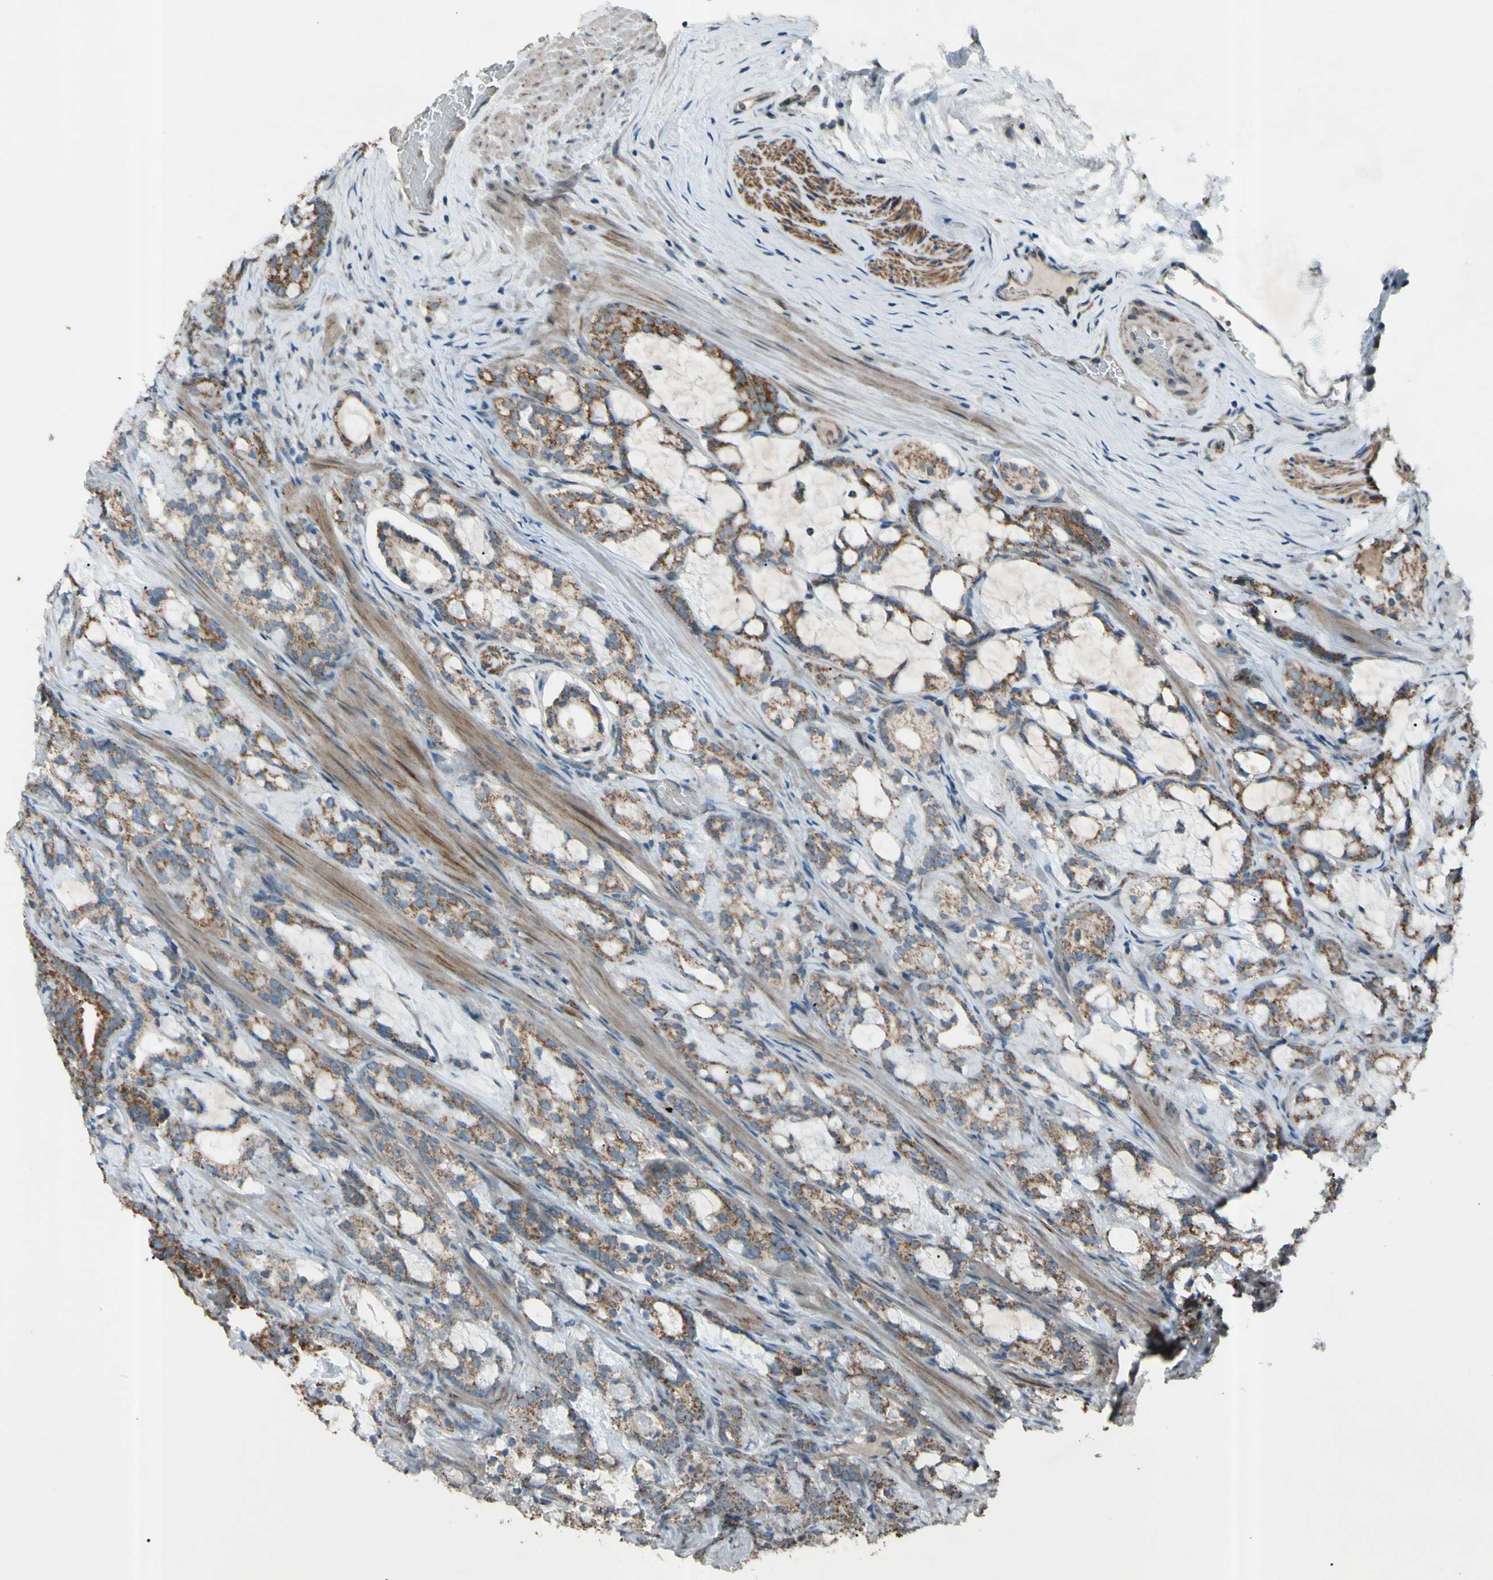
{"staining": {"intensity": "moderate", "quantity": ">75%", "location": "cytoplasmic/membranous"}, "tissue": "prostate cancer", "cell_type": "Tumor cells", "image_type": "cancer", "snomed": [{"axis": "morphology", "description": "Adenocarcinoma, Low grade"}, {"axis": "topography", "description": "Prostate"}], "caption": "The image exhibits staining of adenocarcinoma (low-grade) (prostate), revealing moderate cytoplasmic/membranous protein positivity (brown color) within tumor cells.", "gene": "ACOT8", "patient": {"sex": "male", "age": 59}}